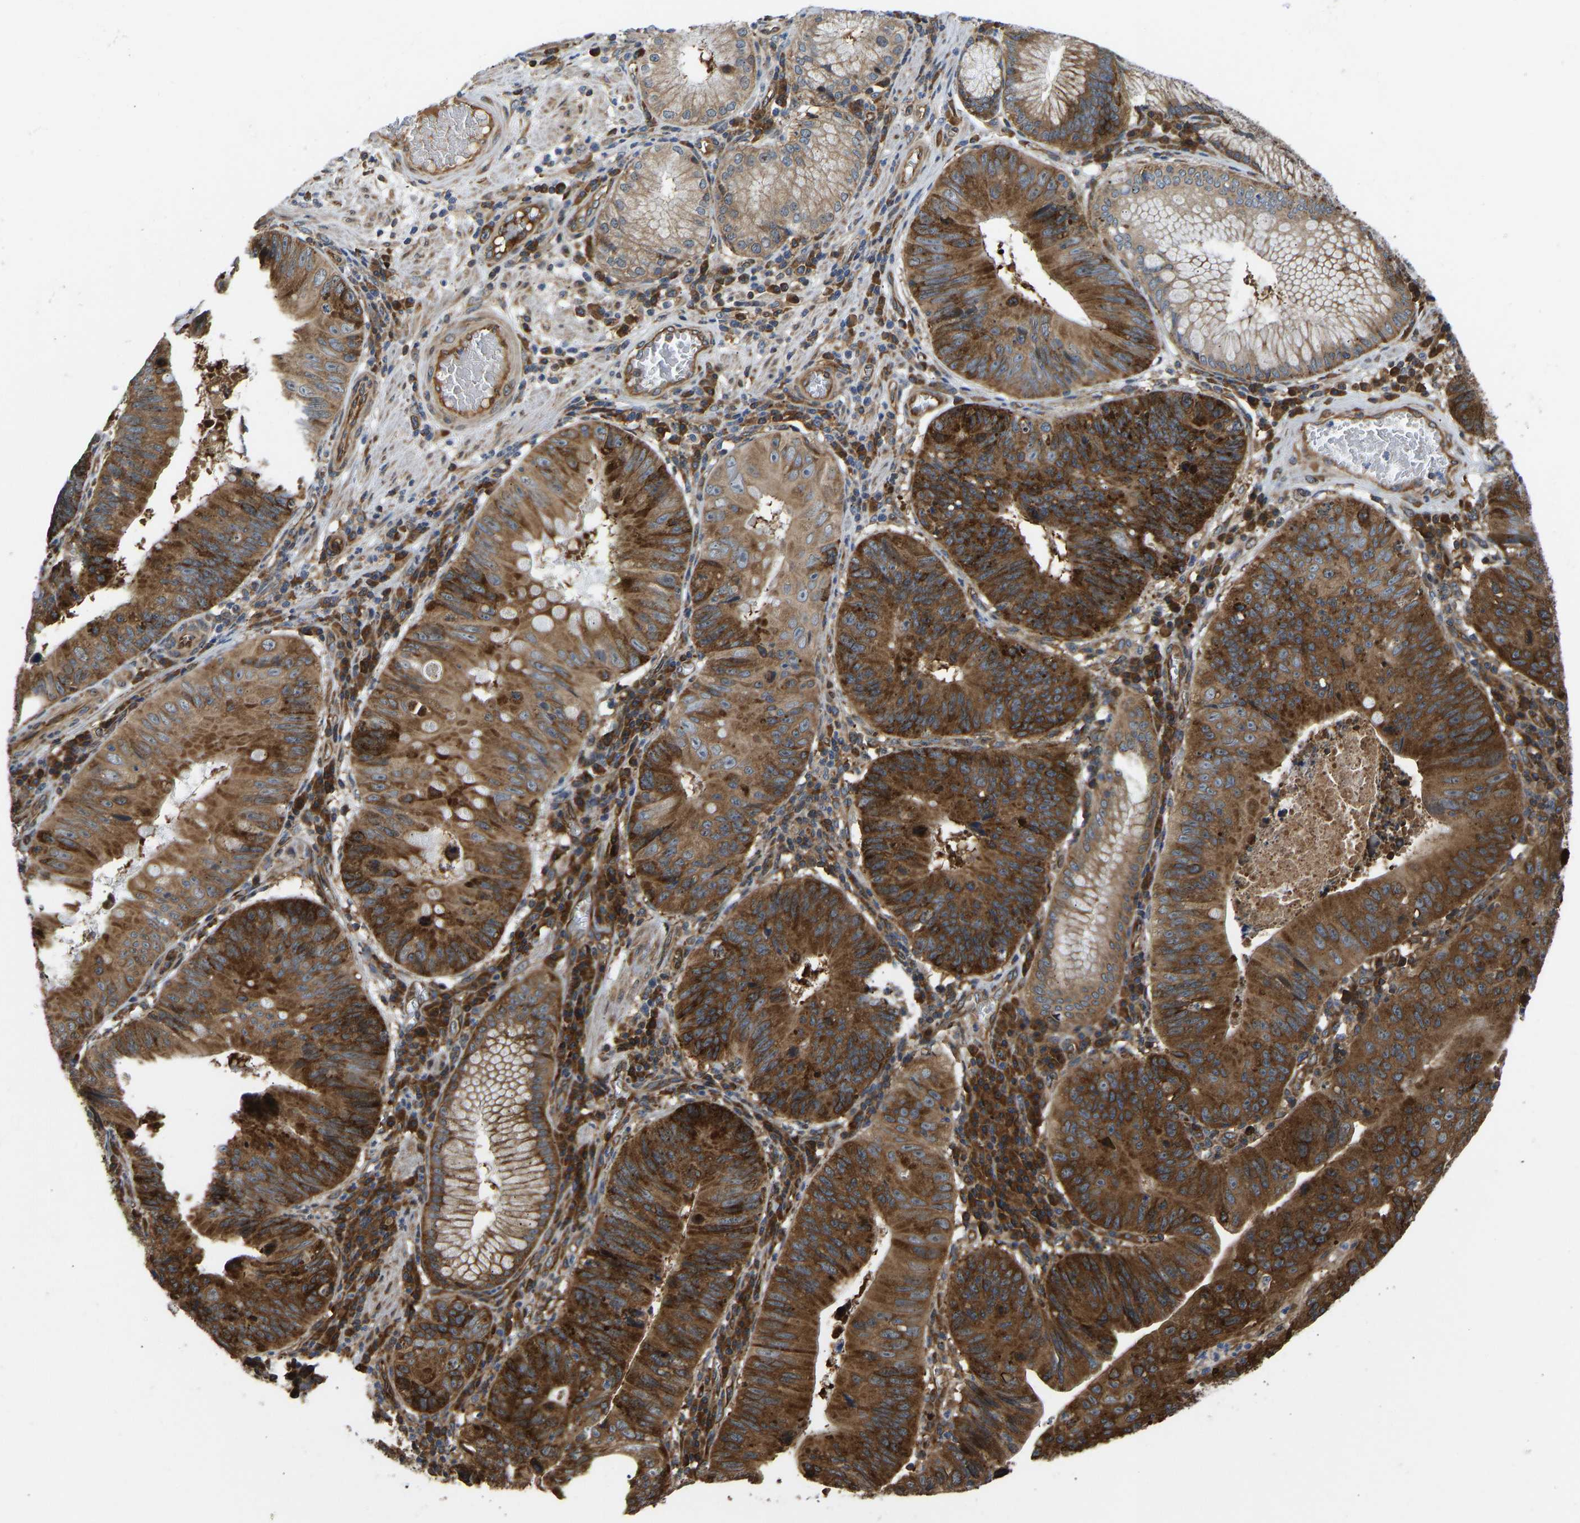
{"staining": {"intensity": "strong", "quantity": ">75%", "location": "cytoplasmic/membranous"}, "tissue": "stomach cancer", "cell_type": "Tumor cells", "image_type": "cancer", "snomed": [{"axis": "morphology", "description": "Adenocarcinoma, NOS"}, {"axis": "topography", "description": "Stomach"}], "caption": "Human stomach cancer (adenocarcinoma) stained with a protein marker displays strong staining in tumor cells.", "gene": "RASGRF2", "patient": {"sex": "male", "age": 59}}